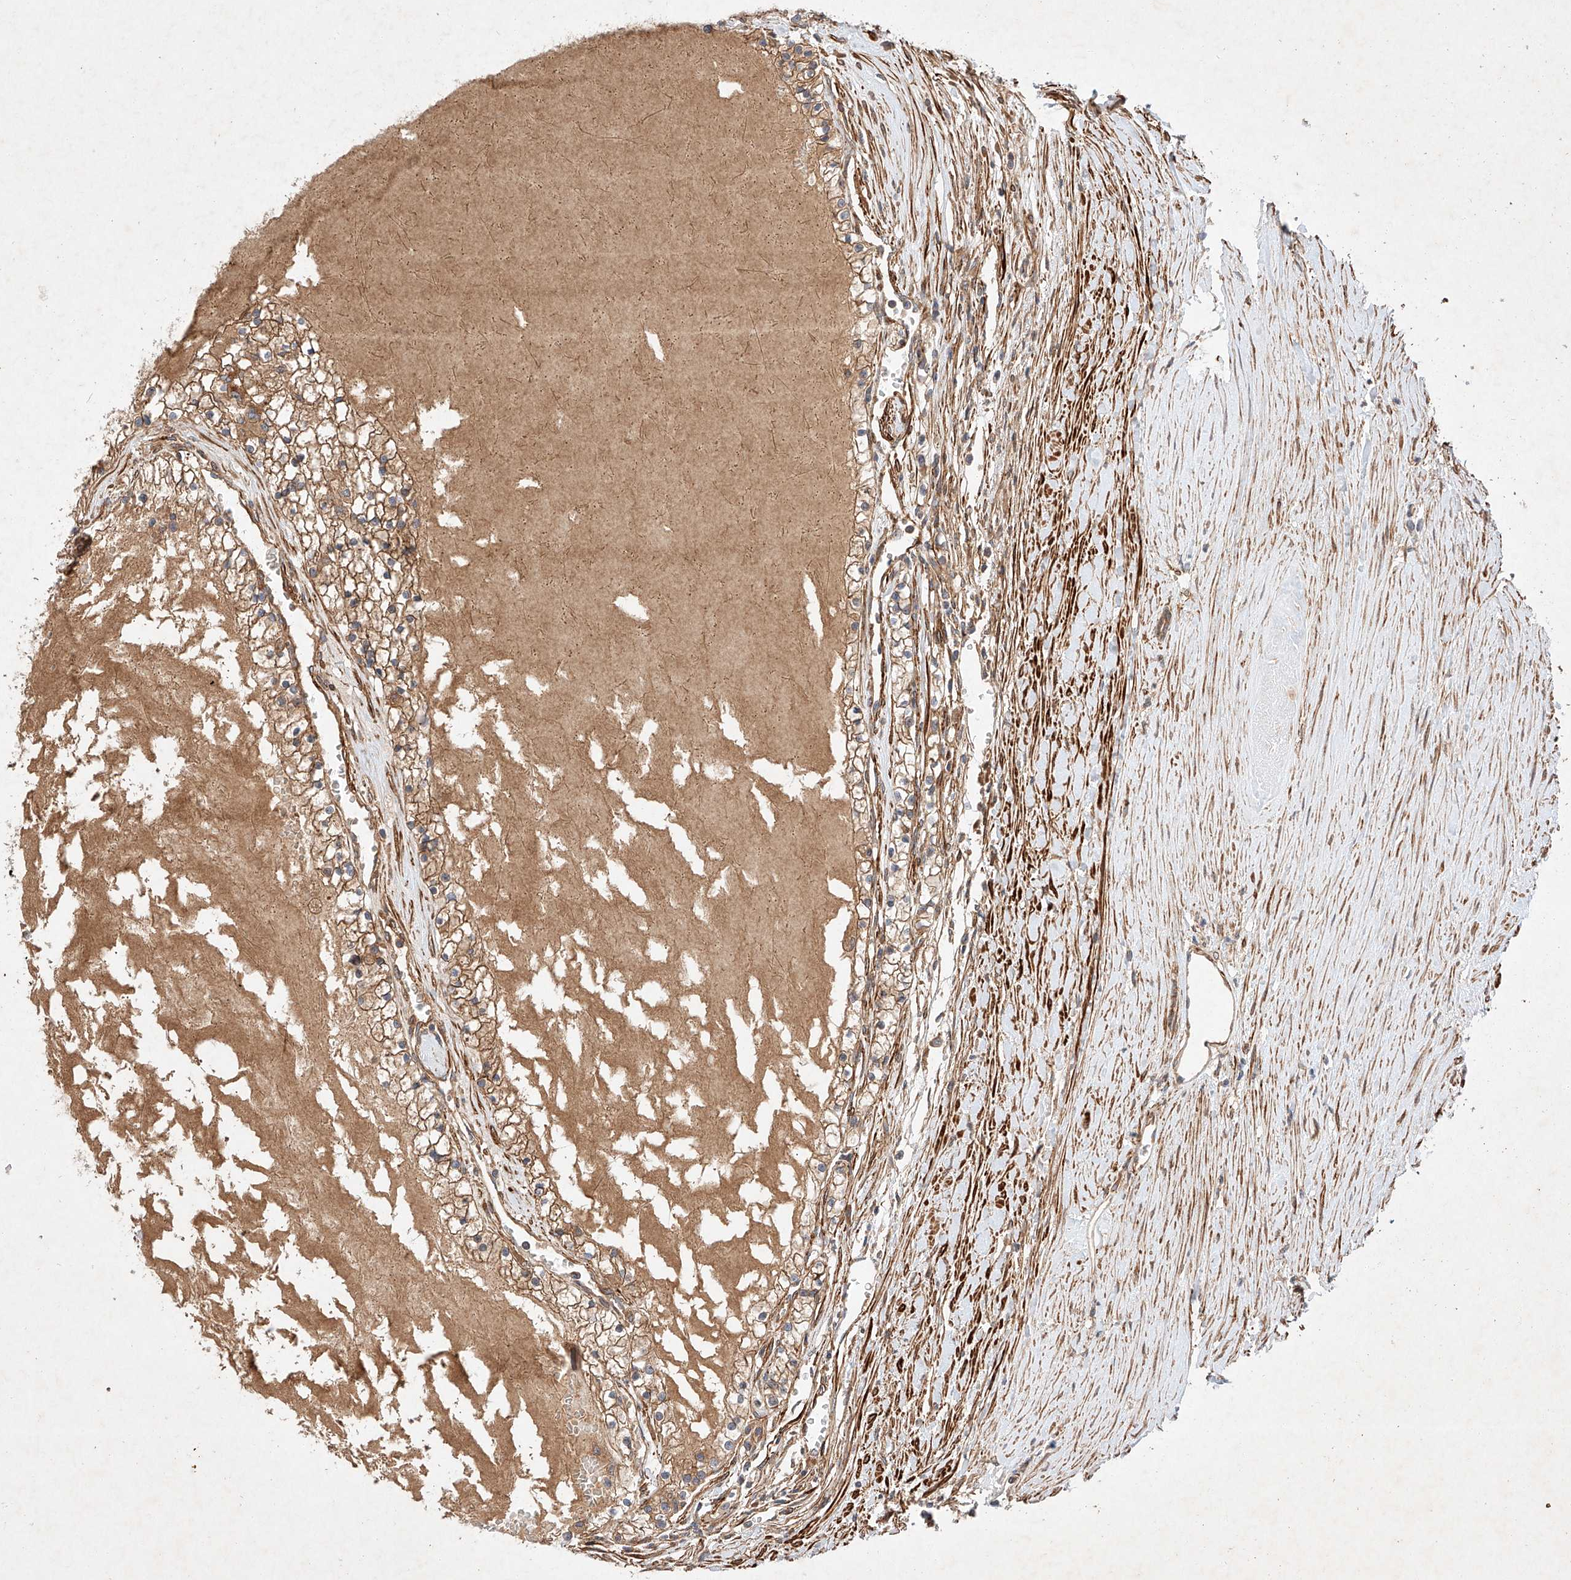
{"staining": {"intensity": "moderate", "quantity": ">75%", "location": "cytoplasmic/membranous"}, "tissue": "renal cancer", "cell_type": "Tumor cells", "image_type": "cancer", "snomed": [{"axis": "morphology", "description": "Normal tissue, NOS"}, {"axis": "morphology", "description": "Adenocarcinoma, NOS"}, {"axis": "topography", "description": "Kidney"}], "caption": "Adenocarcinoma (renal) stained with immunohistochemistry reveals moderate cytoplasmic/membranous expression in about >75% of tumor cells.", "gene": "RAB23", "patient": {"sex": "male", "age": 68}}